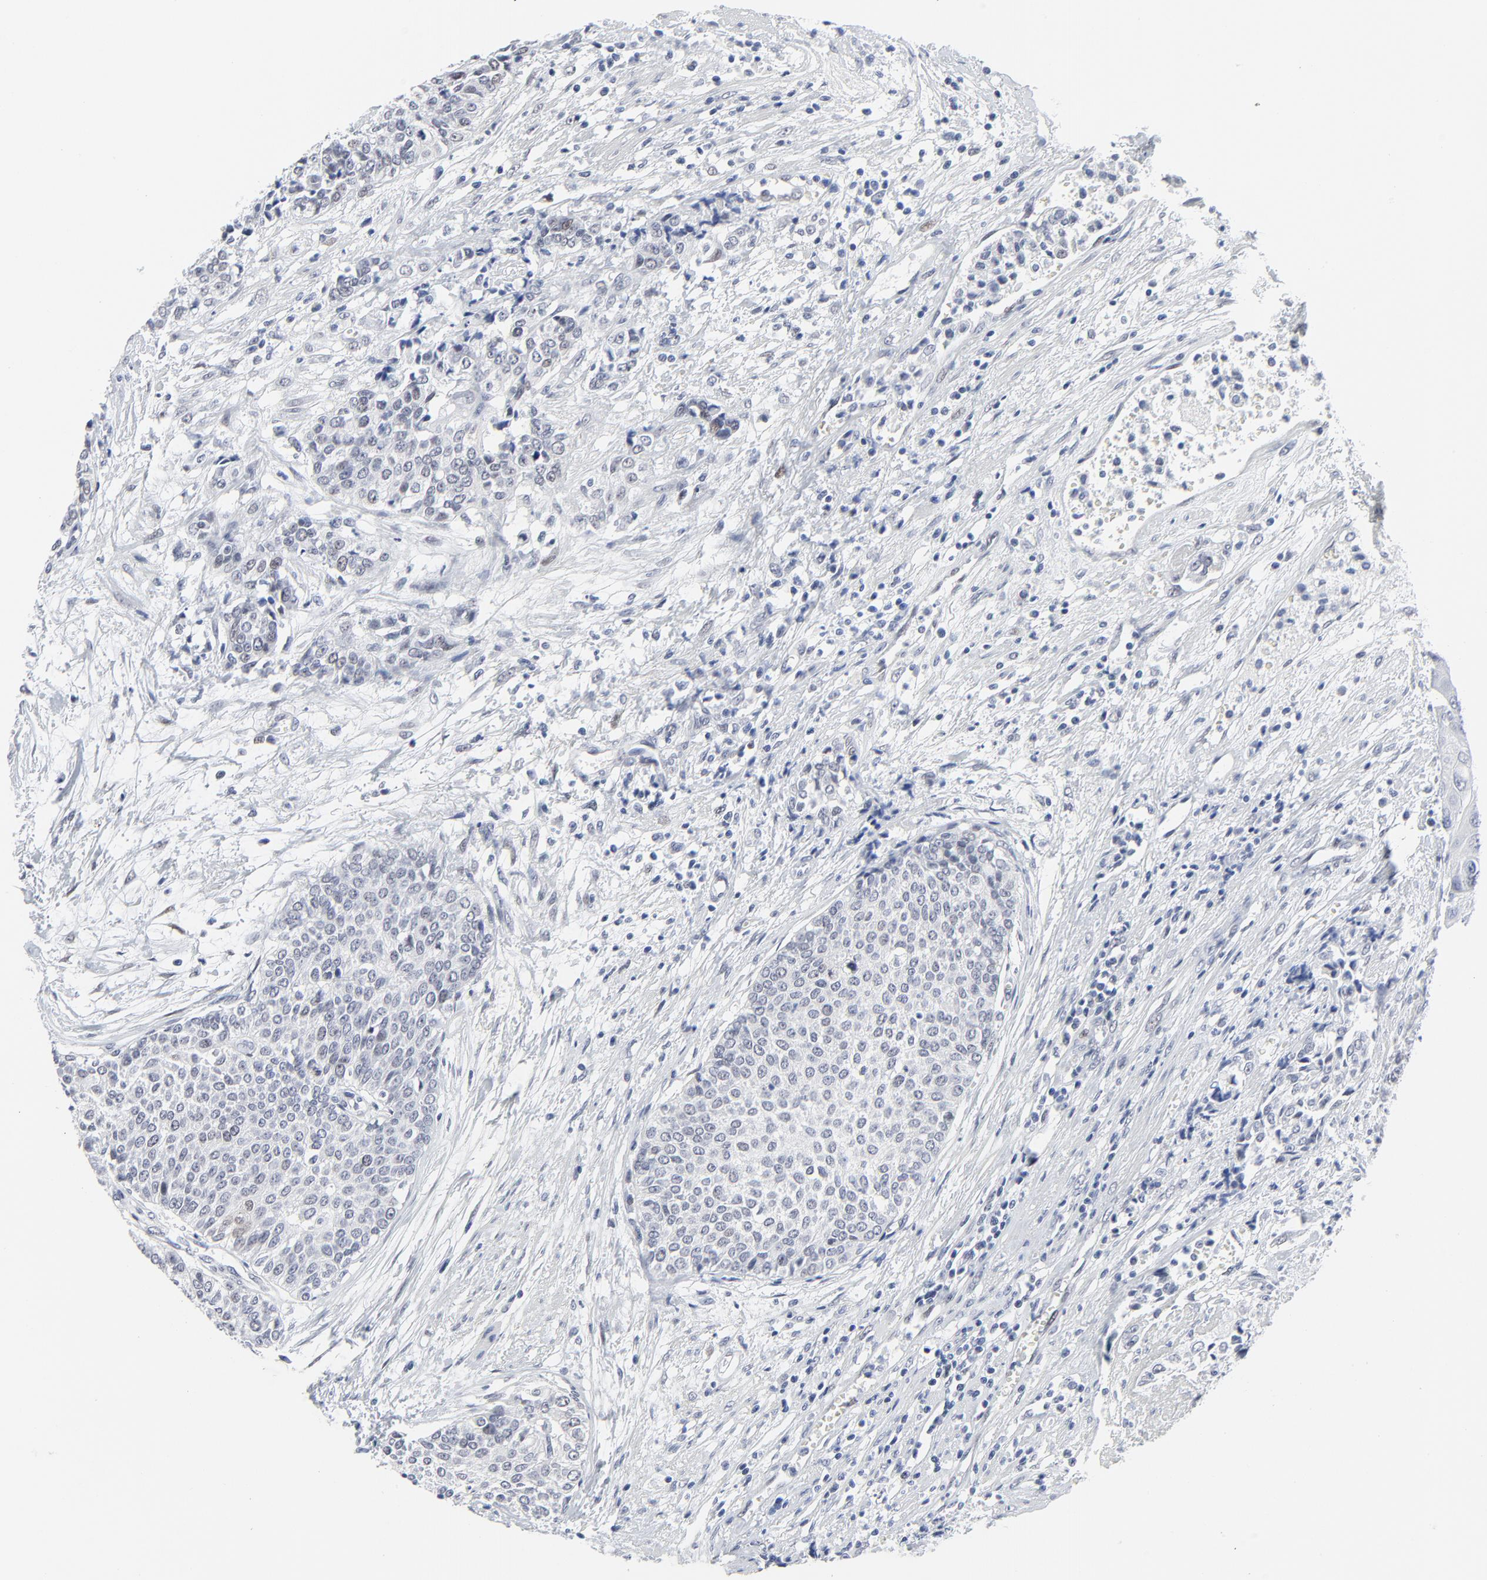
{"staining": {"intensity": "negative", "quantity": "none", "location": "none"}, "tissue": "urothelial cancer", "cell_type": "Tumor cells", "image_type": "cancer", "snomed": [{"axis": "morphology", "description": "Urothelial carcinoma, Low grade"}, {"axis": "topography", "description": "Urinary bladder"}], "caption": "An immunohistochemistry (IHC) photomicrograph of low-grade urothelial carcinoma is shown. There is no staining in tumor cells of low-grade urothelial carcinoma.", "gene": "ZNF589", "patient": {"sex": "female", "age": 73}}